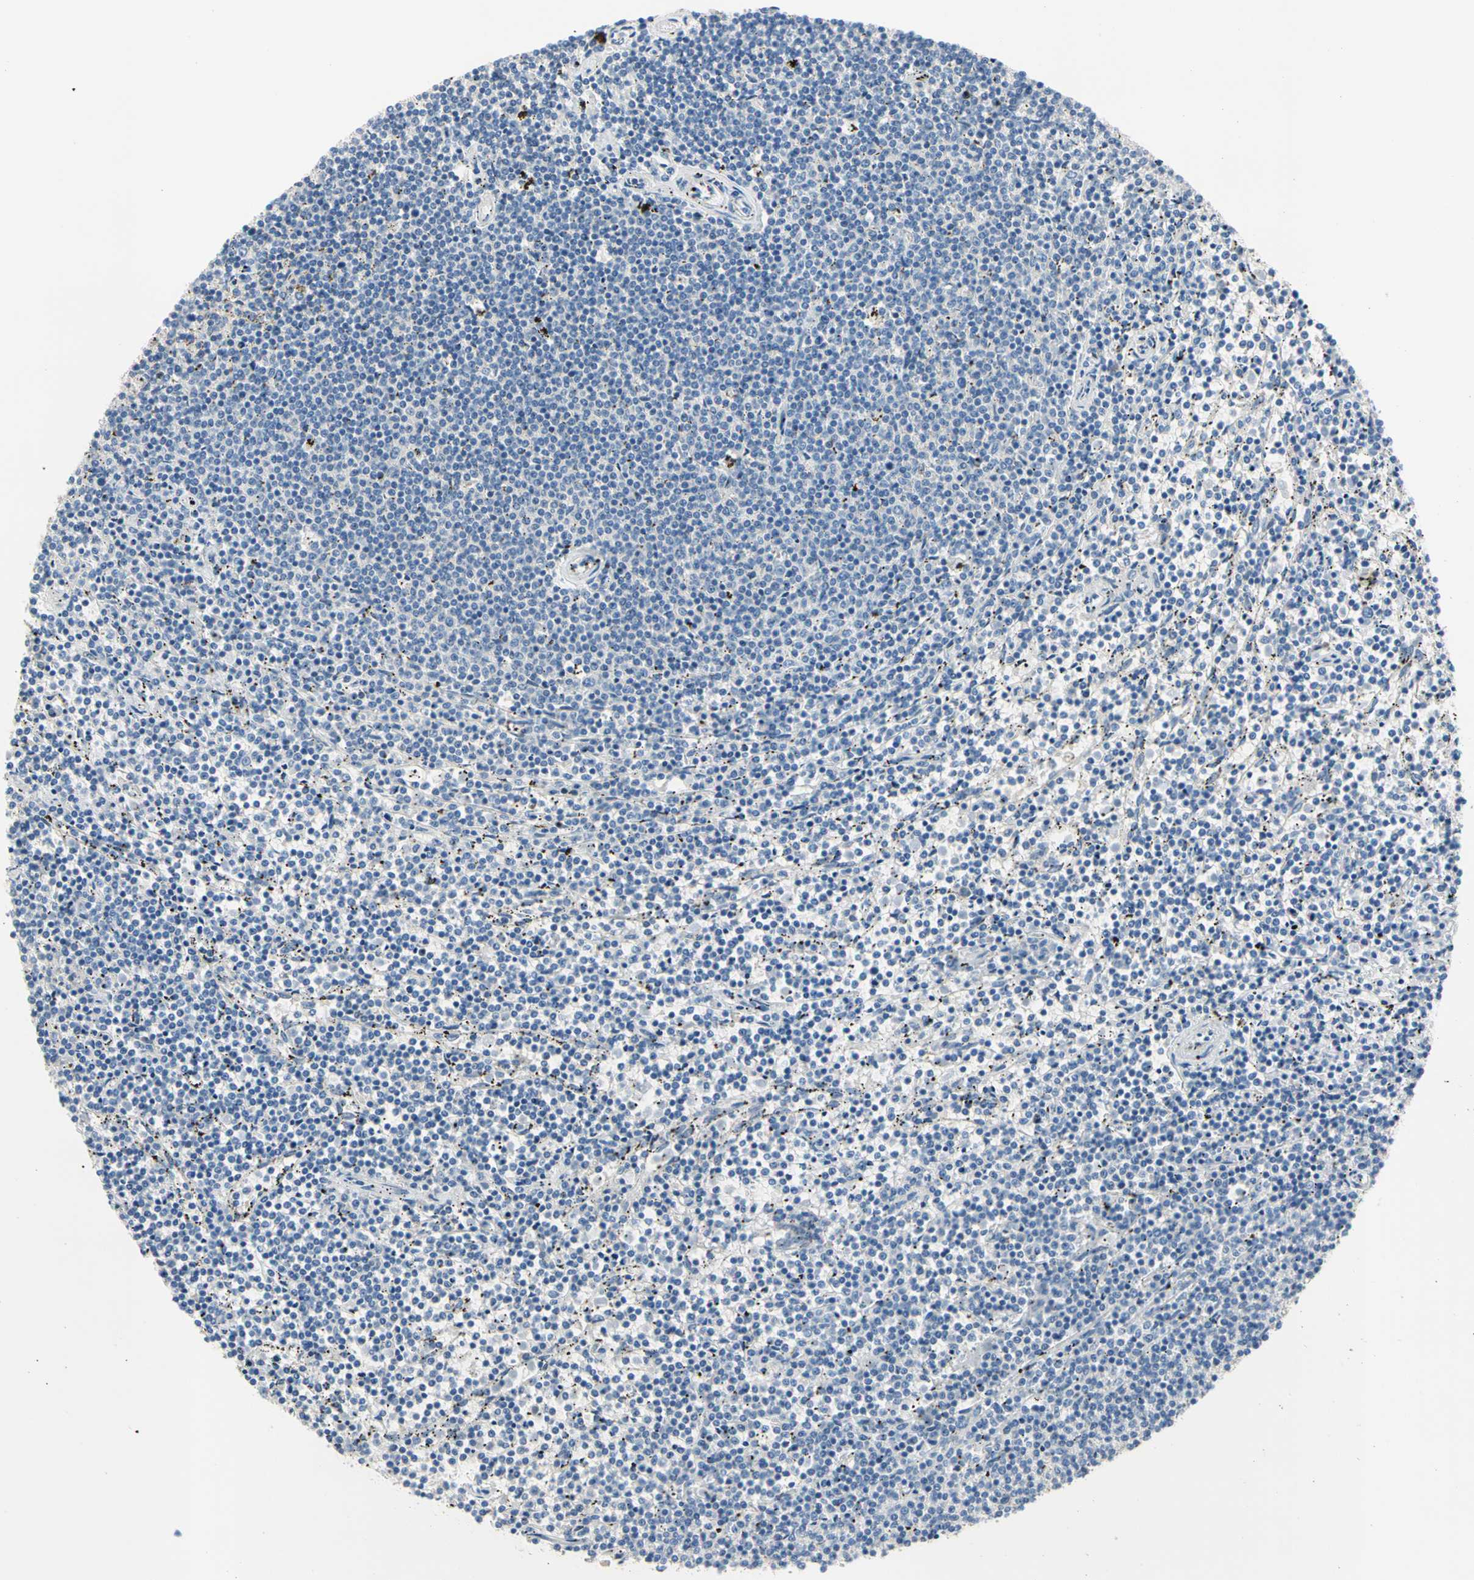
{"staining": {"intensity": "negative", "quantity": "none", "location": "none"}, "tissue": "lymphoma", "cell_type": "Tumor cells", "image_type": "cancer", "snomed": [{"axis": "morphology", "description": "Malignant lymphoma, non-Hodgkin's type, Low grade"}, {"axis": "topography", "description": "Spleen"}], "caption": "The photomicrograph demonstrates no staining of tumor cells in malignant lymphoma, non-Hodgkin's type (low-grade).", "gene": "MARK1", "patient": {"sex": "female", "age": 50}}